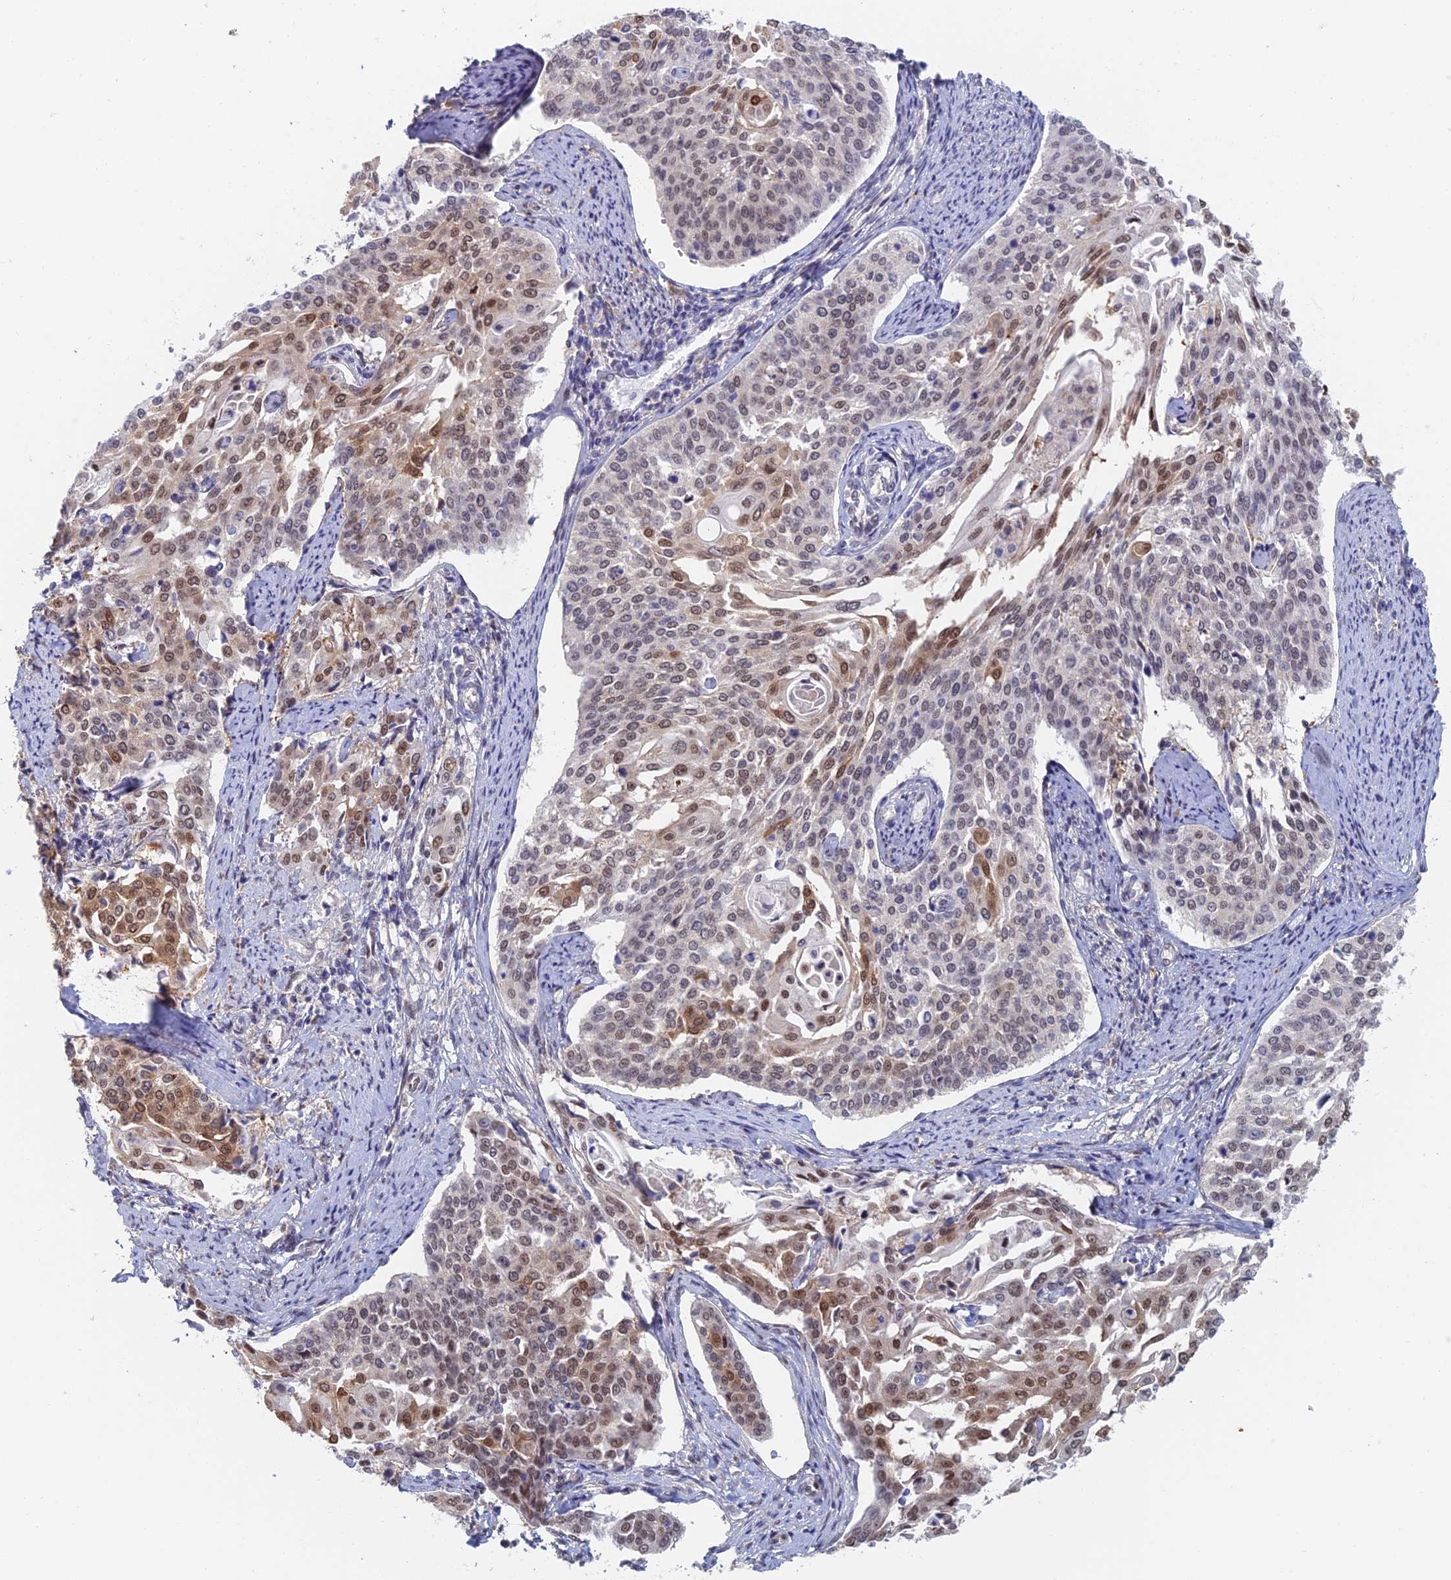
{"staining": {"intensity": "moderate", "quantity": "25%-75%", "location": "nuclear"}, "tissue": "cervical cancer", "cell_type": "Tumor cells", "image_type": "cancer", "snomed": [{"axis": "morphology", "description": "Squamous cell carcinoma, NOS"}, {"axis": "topography", "description": "Cervix"}], "caption": "Moderate nuclear staining for a protein is identified in about 25%-75% of tumor cells of cervical cancer (squamous cell carcinoma) using immunohistochemistry.", "gene": "ZUP1", "patient": {"sex": "female", "age": 44}}